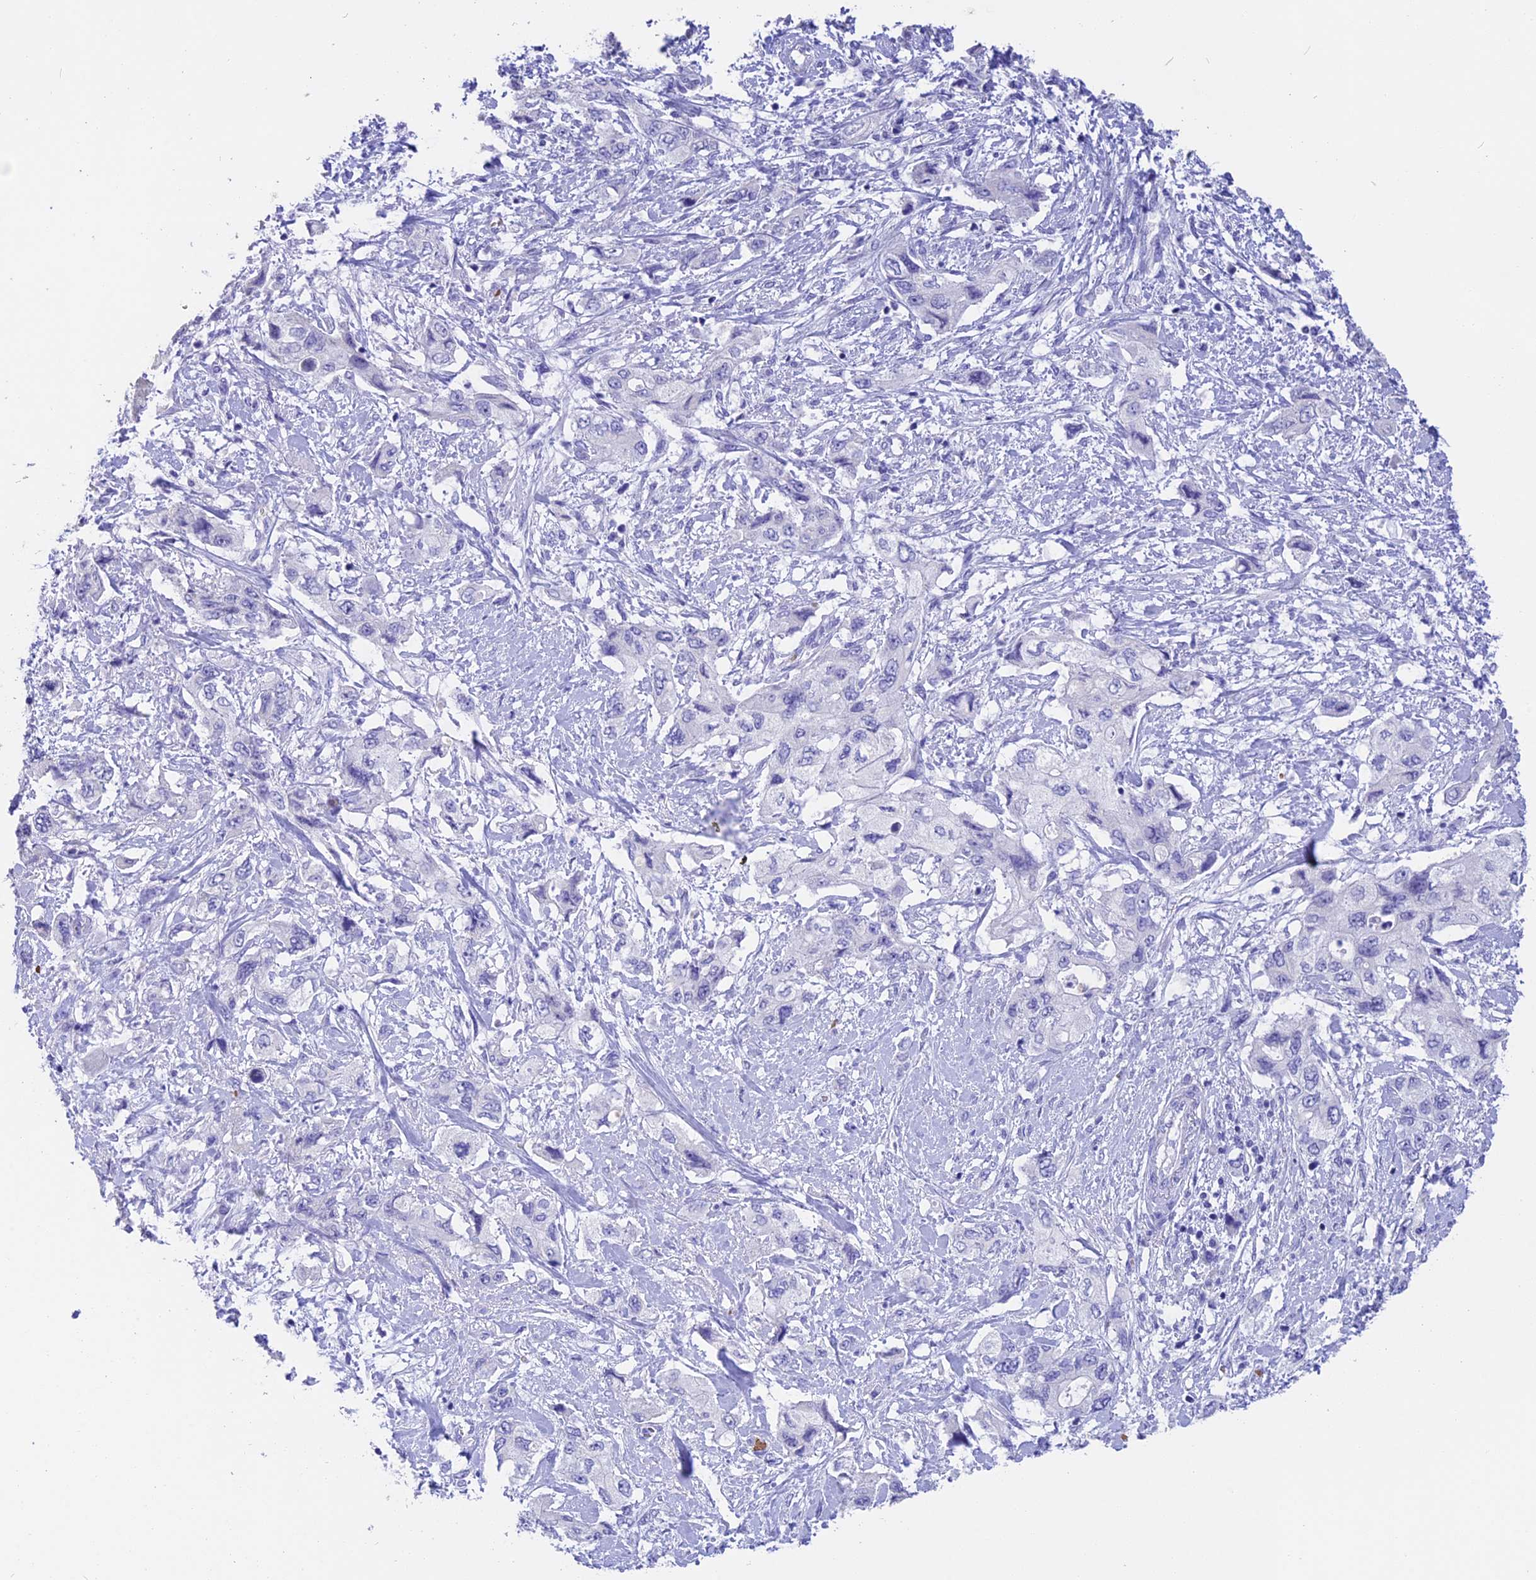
{"staining": {"intensity": "negative", "quantity": "none", "location": "none"}, "tissue": "pancreatic cancer", "cell_type": "Tumor cells", "image_type": "cancer", "snomed": [{"axis": "morphology", "description": "Adenocarcinoma, NOS"}, {"axis": "topography", "description": "Pancreas"}], "caption": "There is no significant expression in tumor cells of pancreatic cancer. Nuclei are stained in blue.", "gene": "TNNC2", "patient": {"sex": "female", "age": 73}}